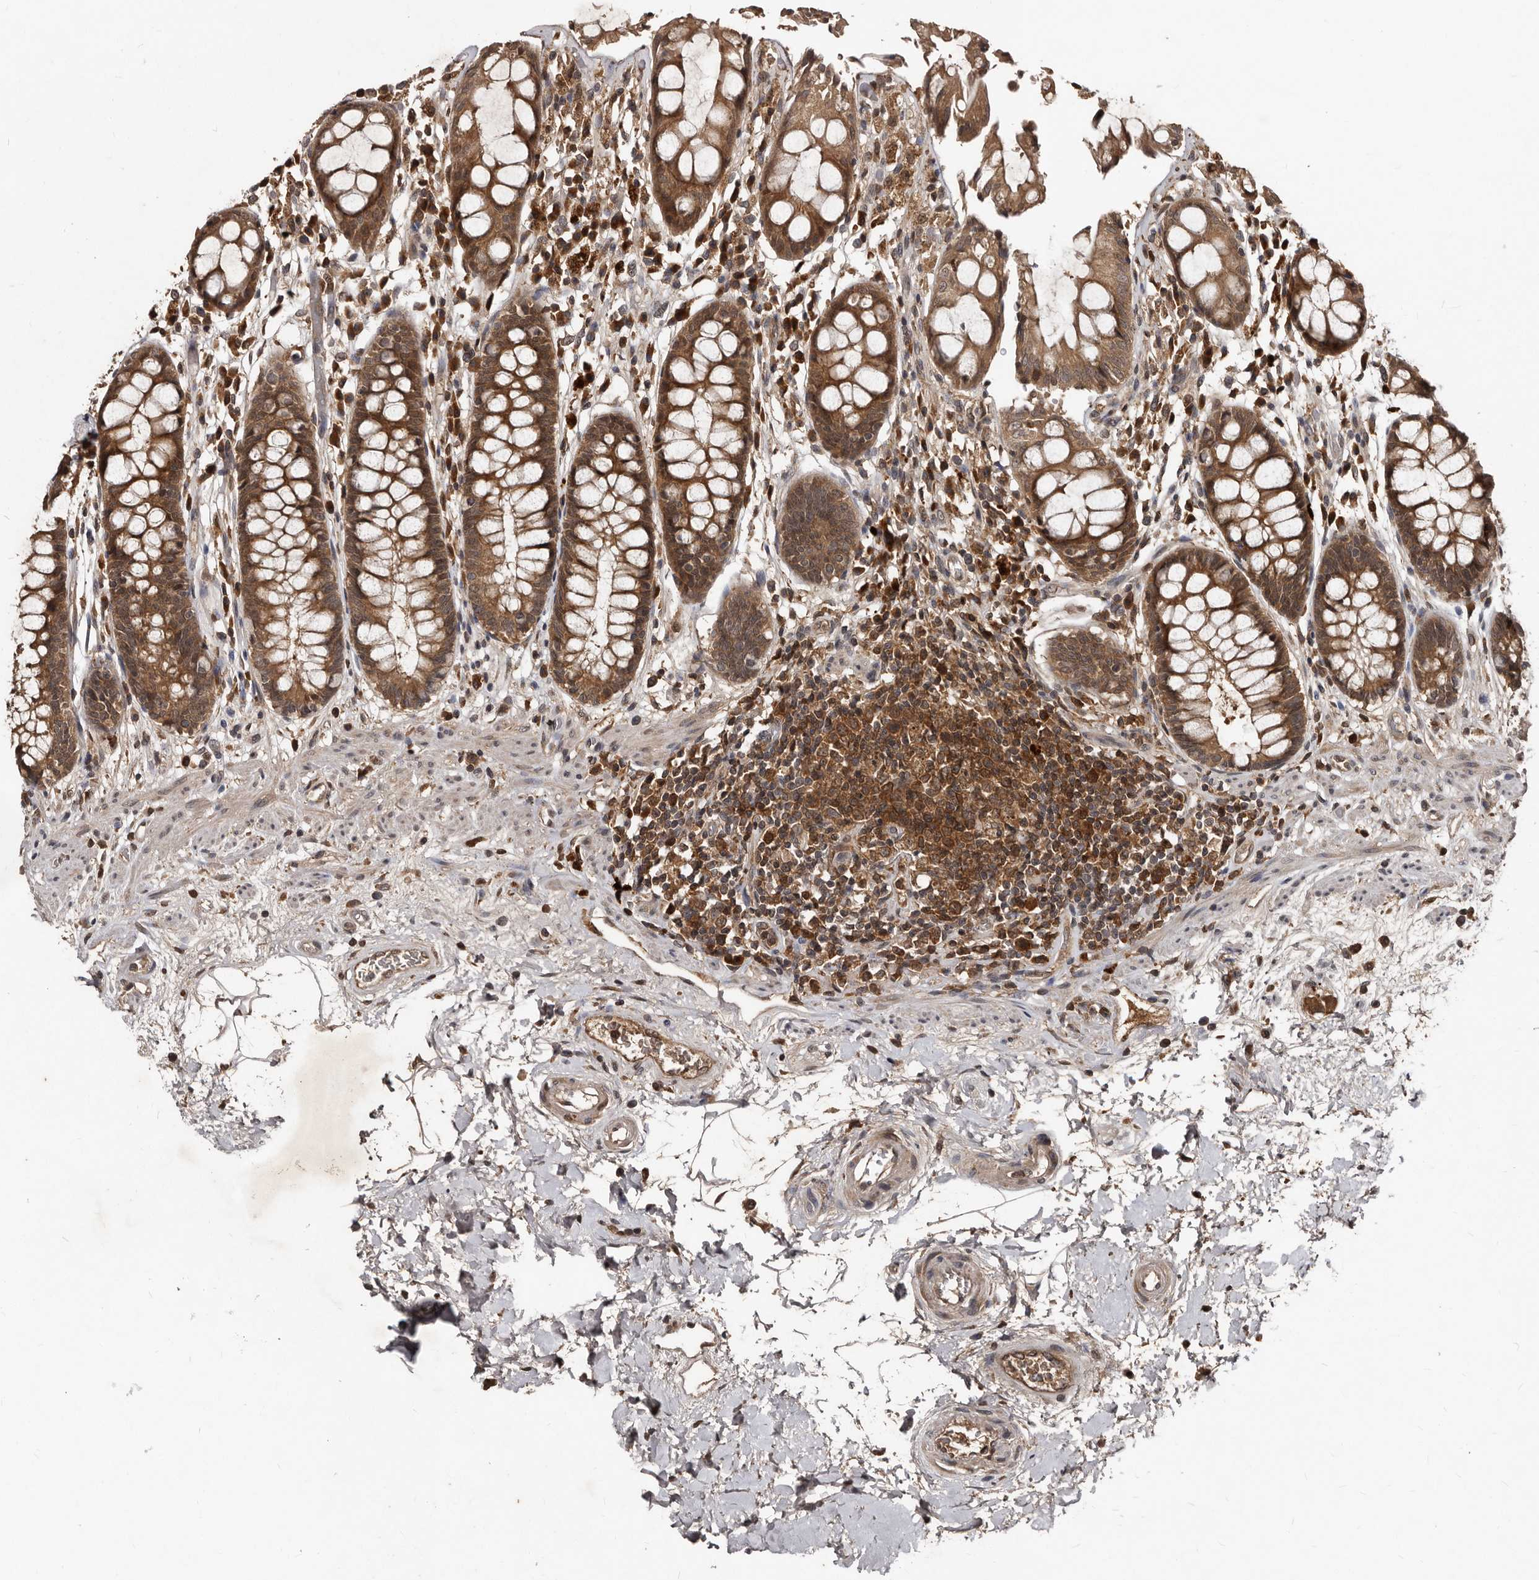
{"staining": {"intensity": "strong", "quantity": ">75%", "location": "cytoplasmic/membranous"}, "tissue": "rectum", "cell_type": "Glandular cells", "image_type": "normal", "snomed": [{"axis": "morphology", "description": "Normal tissue, NOS"}, {"axis": "topography", "description": "Rectum"}], "caption": "Immunohistochemistry (IHC) micrograph of unremarkable rectum stained for a protein (brown), which displays high levels of strong cytoplasmic/membranous positivity in approximately >75% of glandular cells.", "gene": "PMVK", "patient": {"sex": "male", "age": 64}}